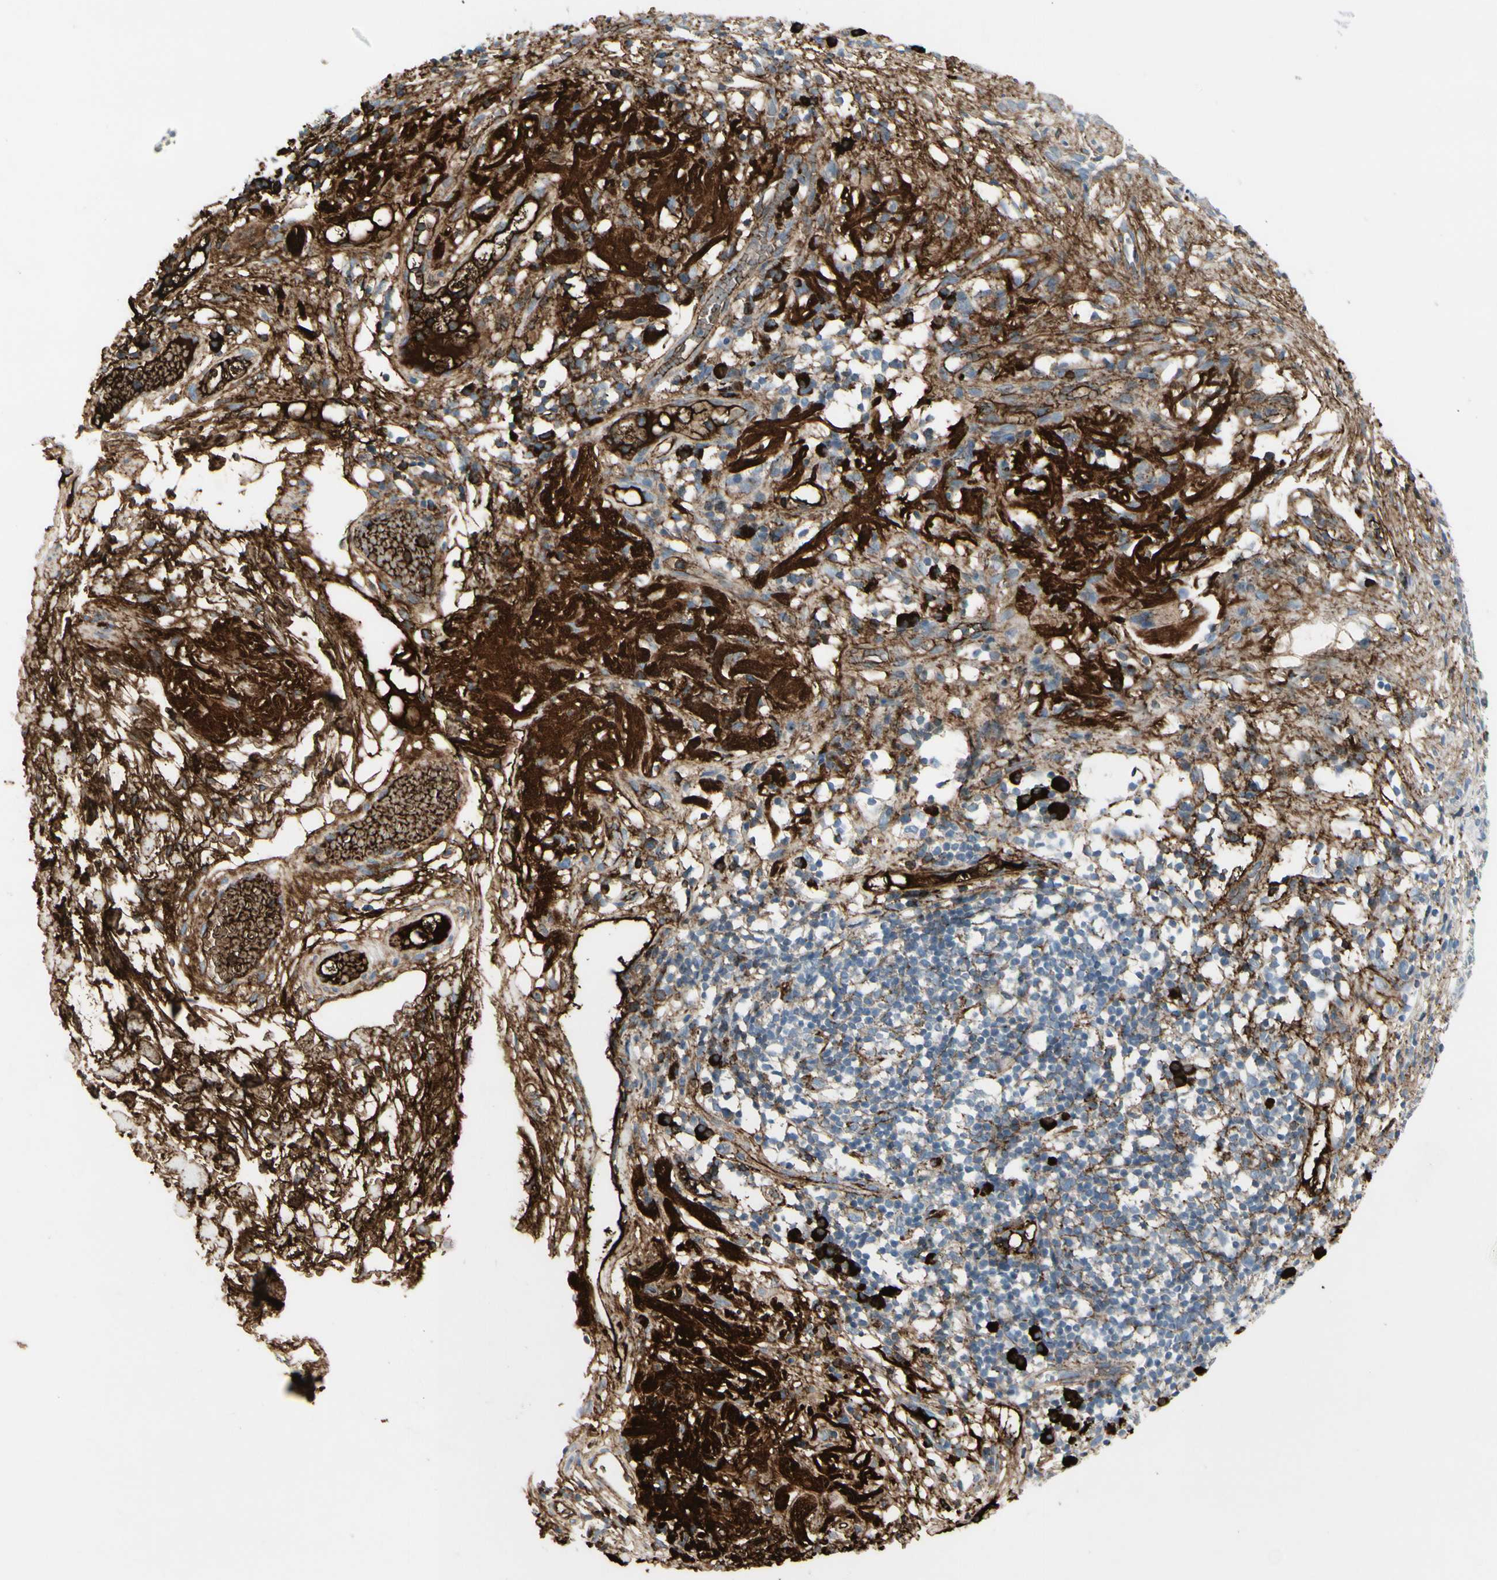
{"staining": {"intensity": "strong", "quantity": ">75%", "location": "cytoplasmic/membranous"}, "tissue": "skin cancer", "cell_type": "Tumor cells", "image_type": "cancer", "snomed": [{"axis": "morphology", "description": "Basal cell carcinoma"}, {"axis": "topography", "description": "Skin"}], "caption": "A brown stain labels strong cytoplasmic/membranous staining of a protein in human skin cancer tumor cells.", "gene": "IGHG1", "patient": {"sex": "female", "age": 84}}